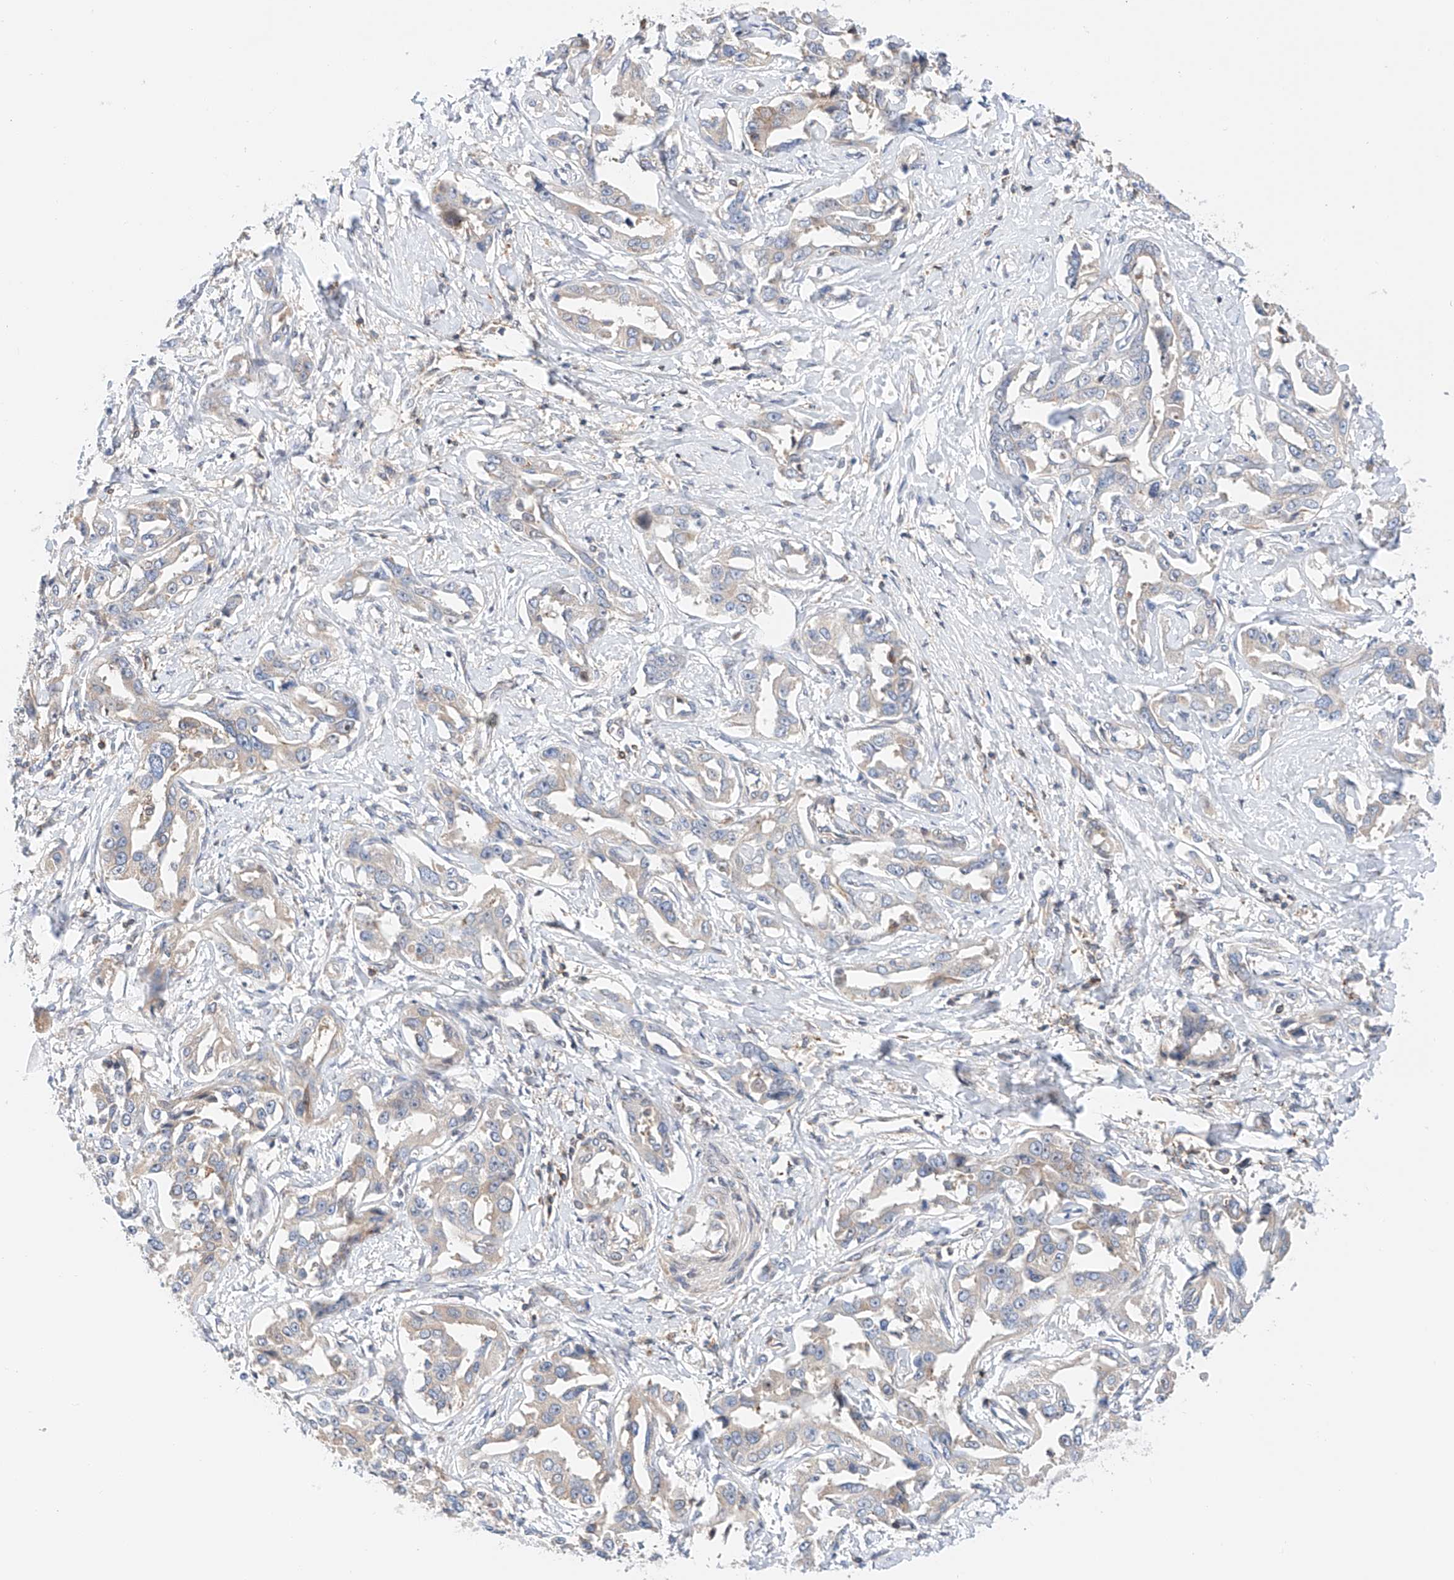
{"staining": {"intensity": "weak", "quantity": "<25%", "location": "cytoplasmic/membranous"}, "tissue": "liver cancer", "cell_type": "Tumor cells", "image_type": "cancer", "snomed": [{"axis": "morphology", "description": "Cholangiocarcinoma"}, {"axis": "topography", "description": "Liver"}], "caption": "The IHC photomicrograph has no significant staining in tumor cells of liver cancer (cholangiocarcinoma) tissue.", "gene": "MFN2", "patient": {"sex": "male", "age": 59}}